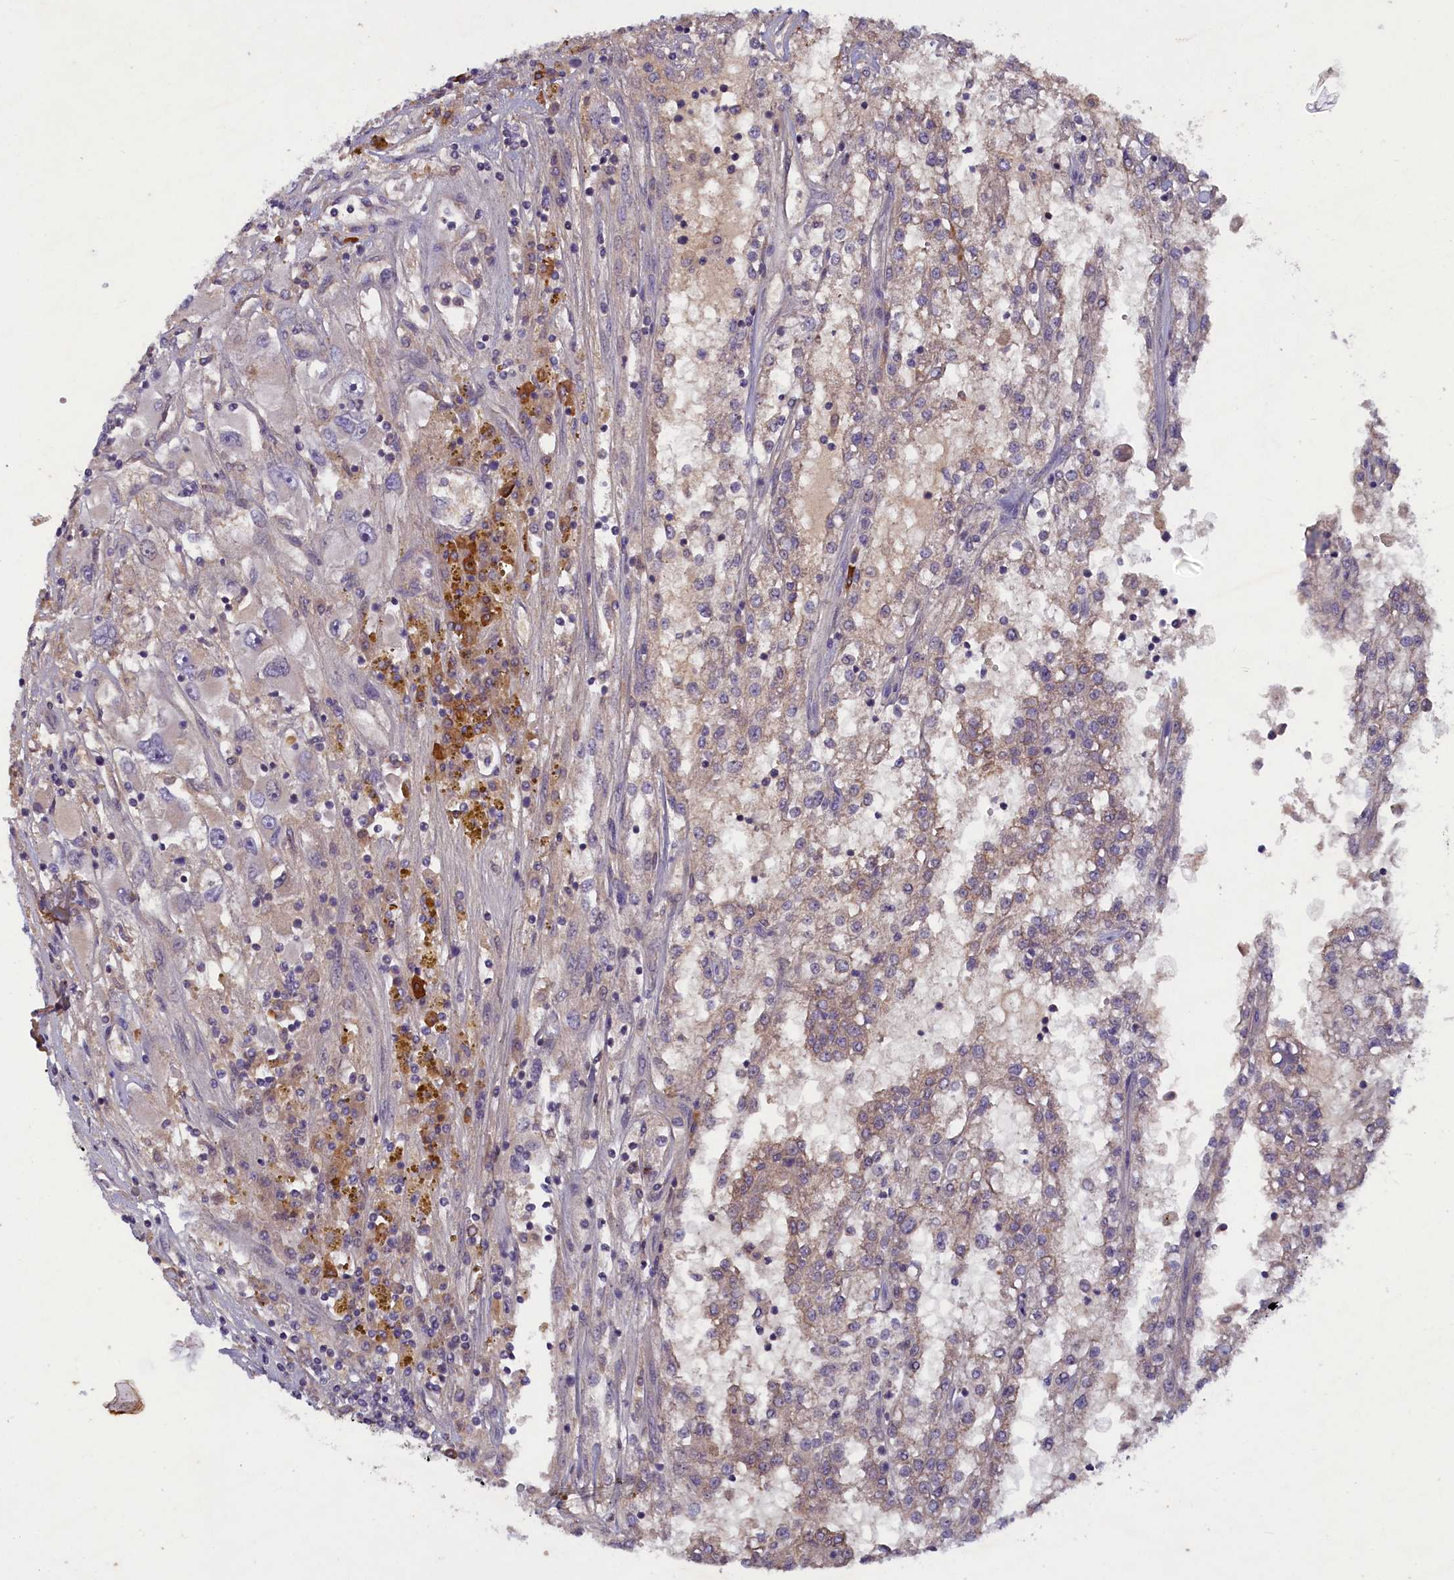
{"staining": {"intensity": "weak", "quantity": "25%-75%", "location": "cytoplasmic/membranous"}, "tissue": "renal cancer", "cell_type": "Tumor cells", "image_type": "cancer", "snomed": [{"axis": "morphology", "description": "Adenocarcinoma, NOS"}, {"axis": "topography", "description": "Kidney"}], "caption": "The photomicrograph demonstrates staining of renal cancer, revealing weak cytoplasmic/membranous protein expression (brown color) within tumor cells. (DAB (3,3'-diaminobenzidine) IHC with brightfield microscopy, high magnification).", "gene": "NUBP1", "patient": {"sex": "female", "age": 52}}